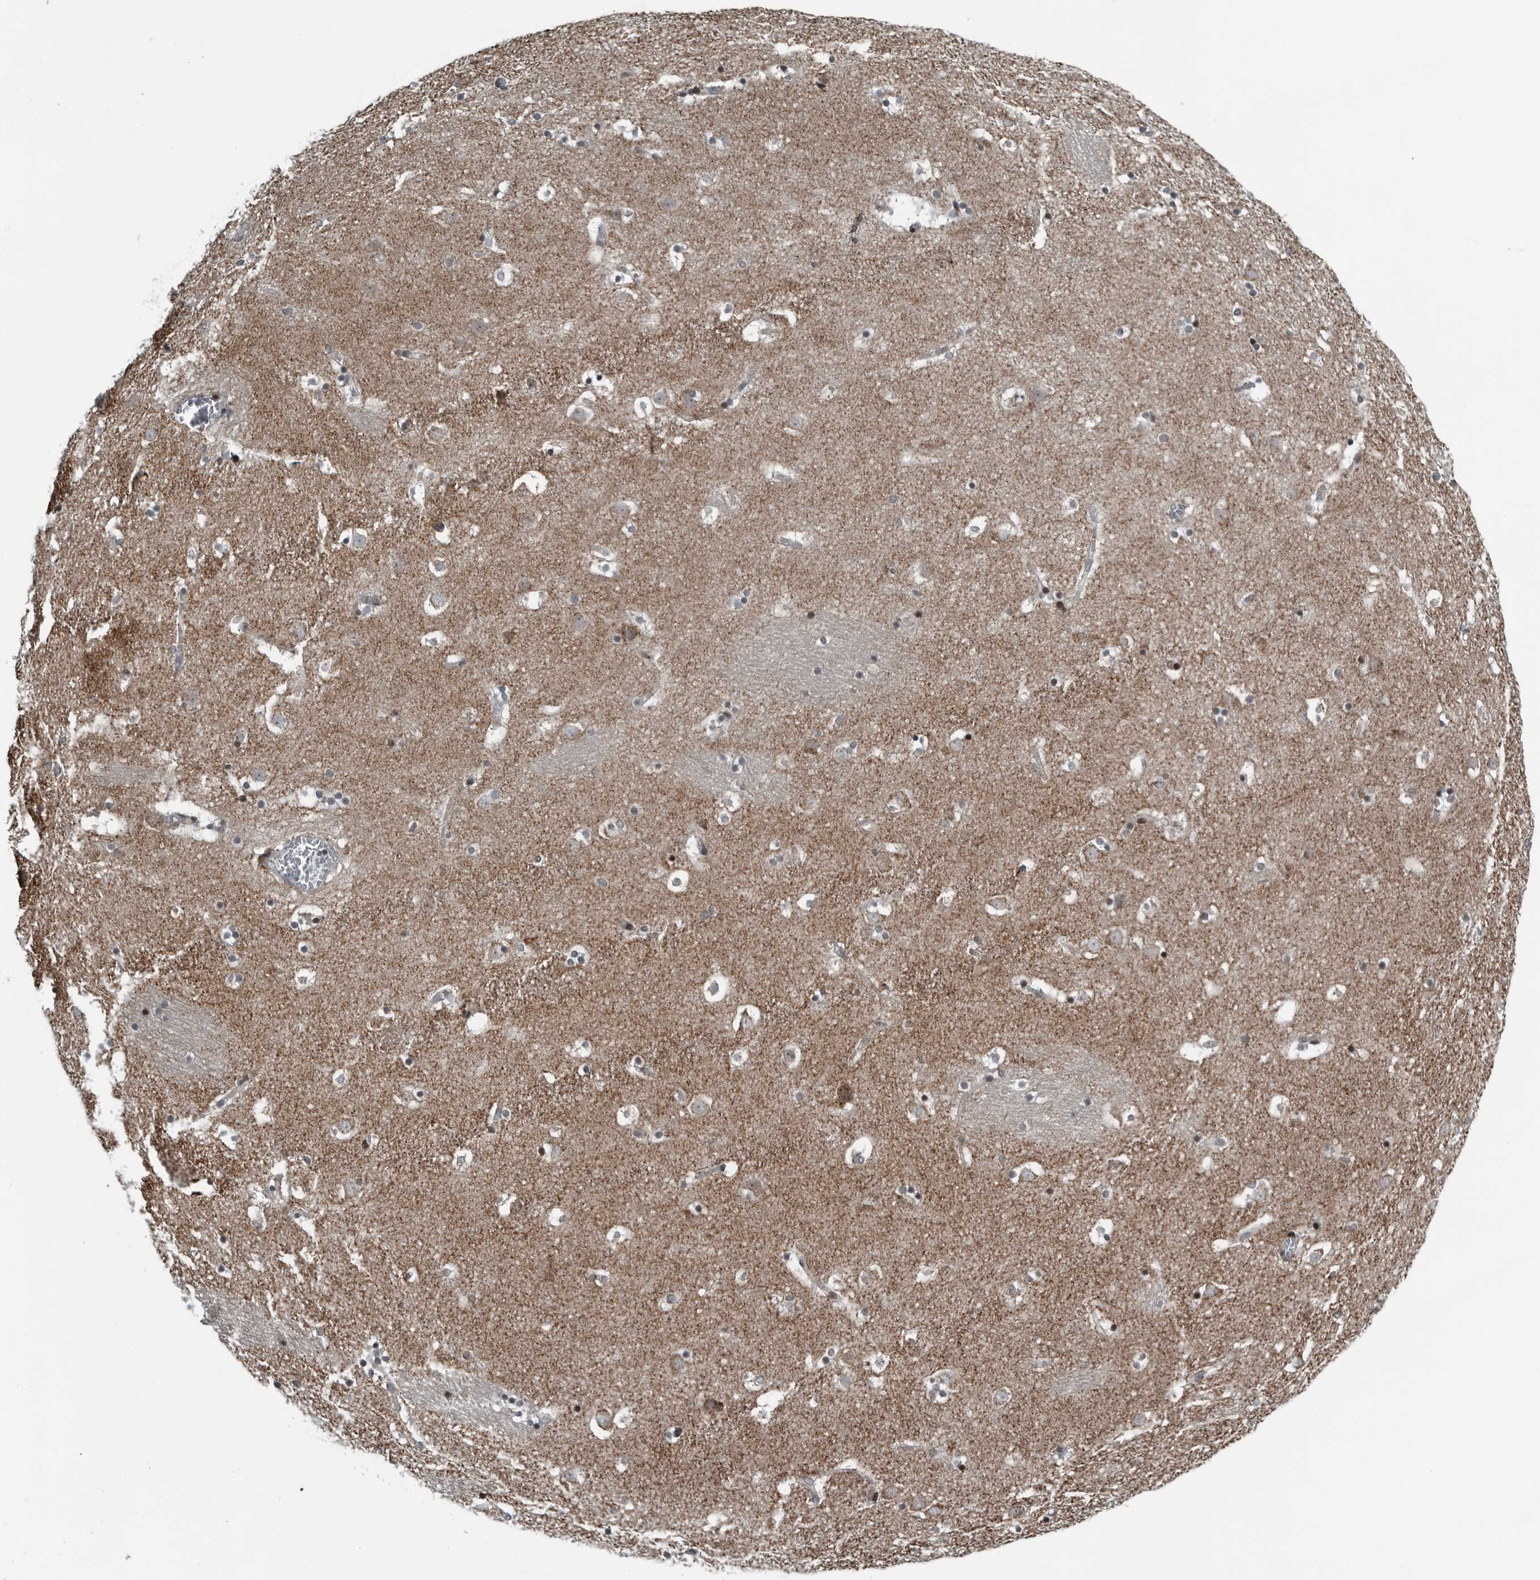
{"staining": {"intensity": "negative", "quantity": "none", "location": "none"}, "tissue": "caudate", "cell_type": "Glial cells", "image_type": "normal", "snomed": [{"axis": "morphology", "description": "Normal tissue, NOS"}, {"axis": "topography", "description": "Lateral ventricle wall"}], "caption": "A micrograph of caudate stained for a protein shows no brown staining in glial cells. (Brightfield microscopy of DAB (3,3'-diaminobenzidine) immunohistochemistry at high magnification).", "gene": "GAK", "patient": {"sex": "male", "age": 45}}